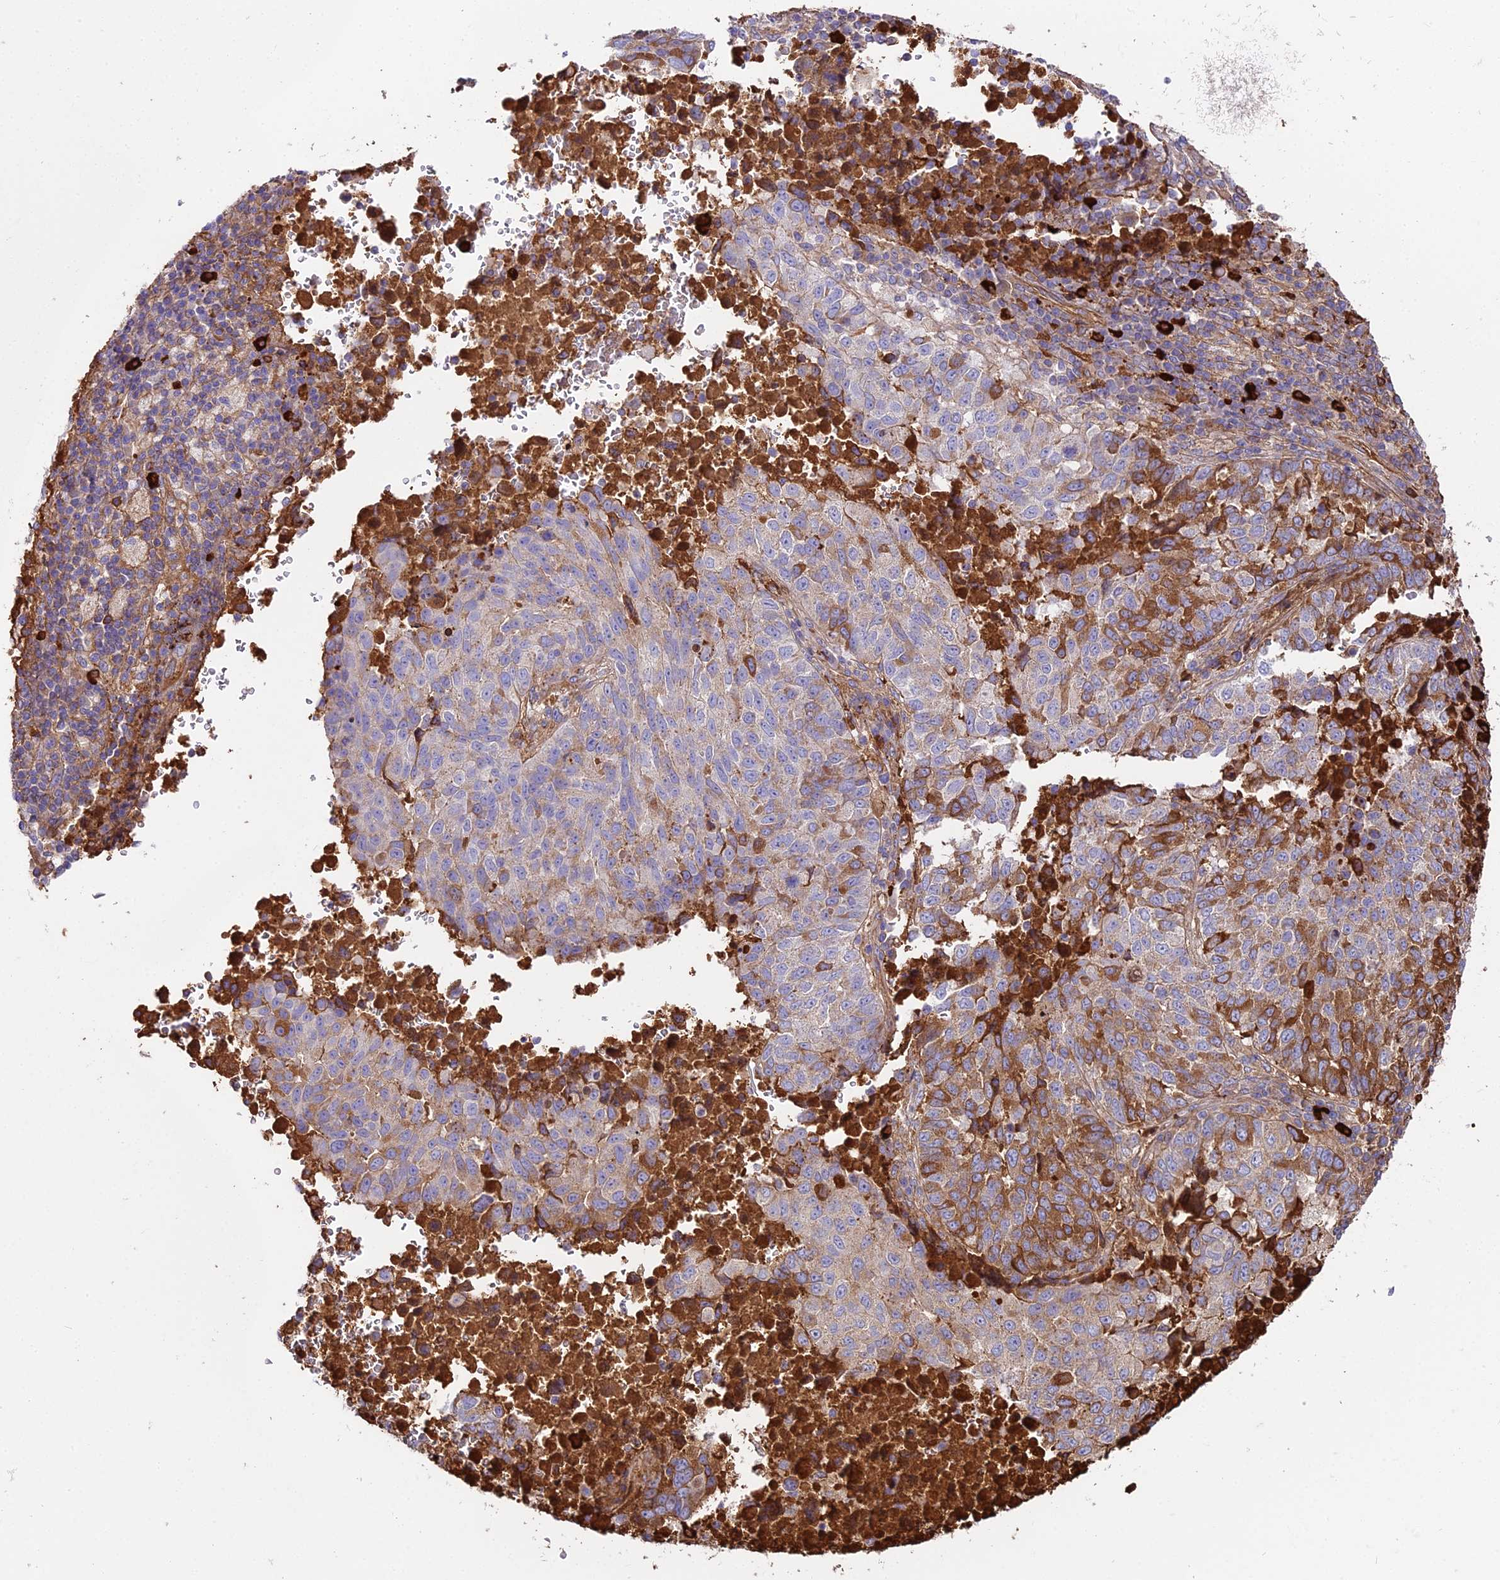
{"staining": {"intensity": "moderate", "quantity": "<25%", "location": "cytoplasmic/membranous"}, "tissue": "lung cancer", "cell_type": "Tumor cells", "image_type": "cancer", "snomed": [{"axis": "morphology", "description": "Squamous cell carcinoma, NOS"}, {"axis": "topography", "description": "Lung"}], "caption": "Human squamous cell carcinoma (lung) stained with a protein marker reveals moderate staining in tumor cells.", "gene": "BEX4", "patient": {"sex": "male", "age": 73}}